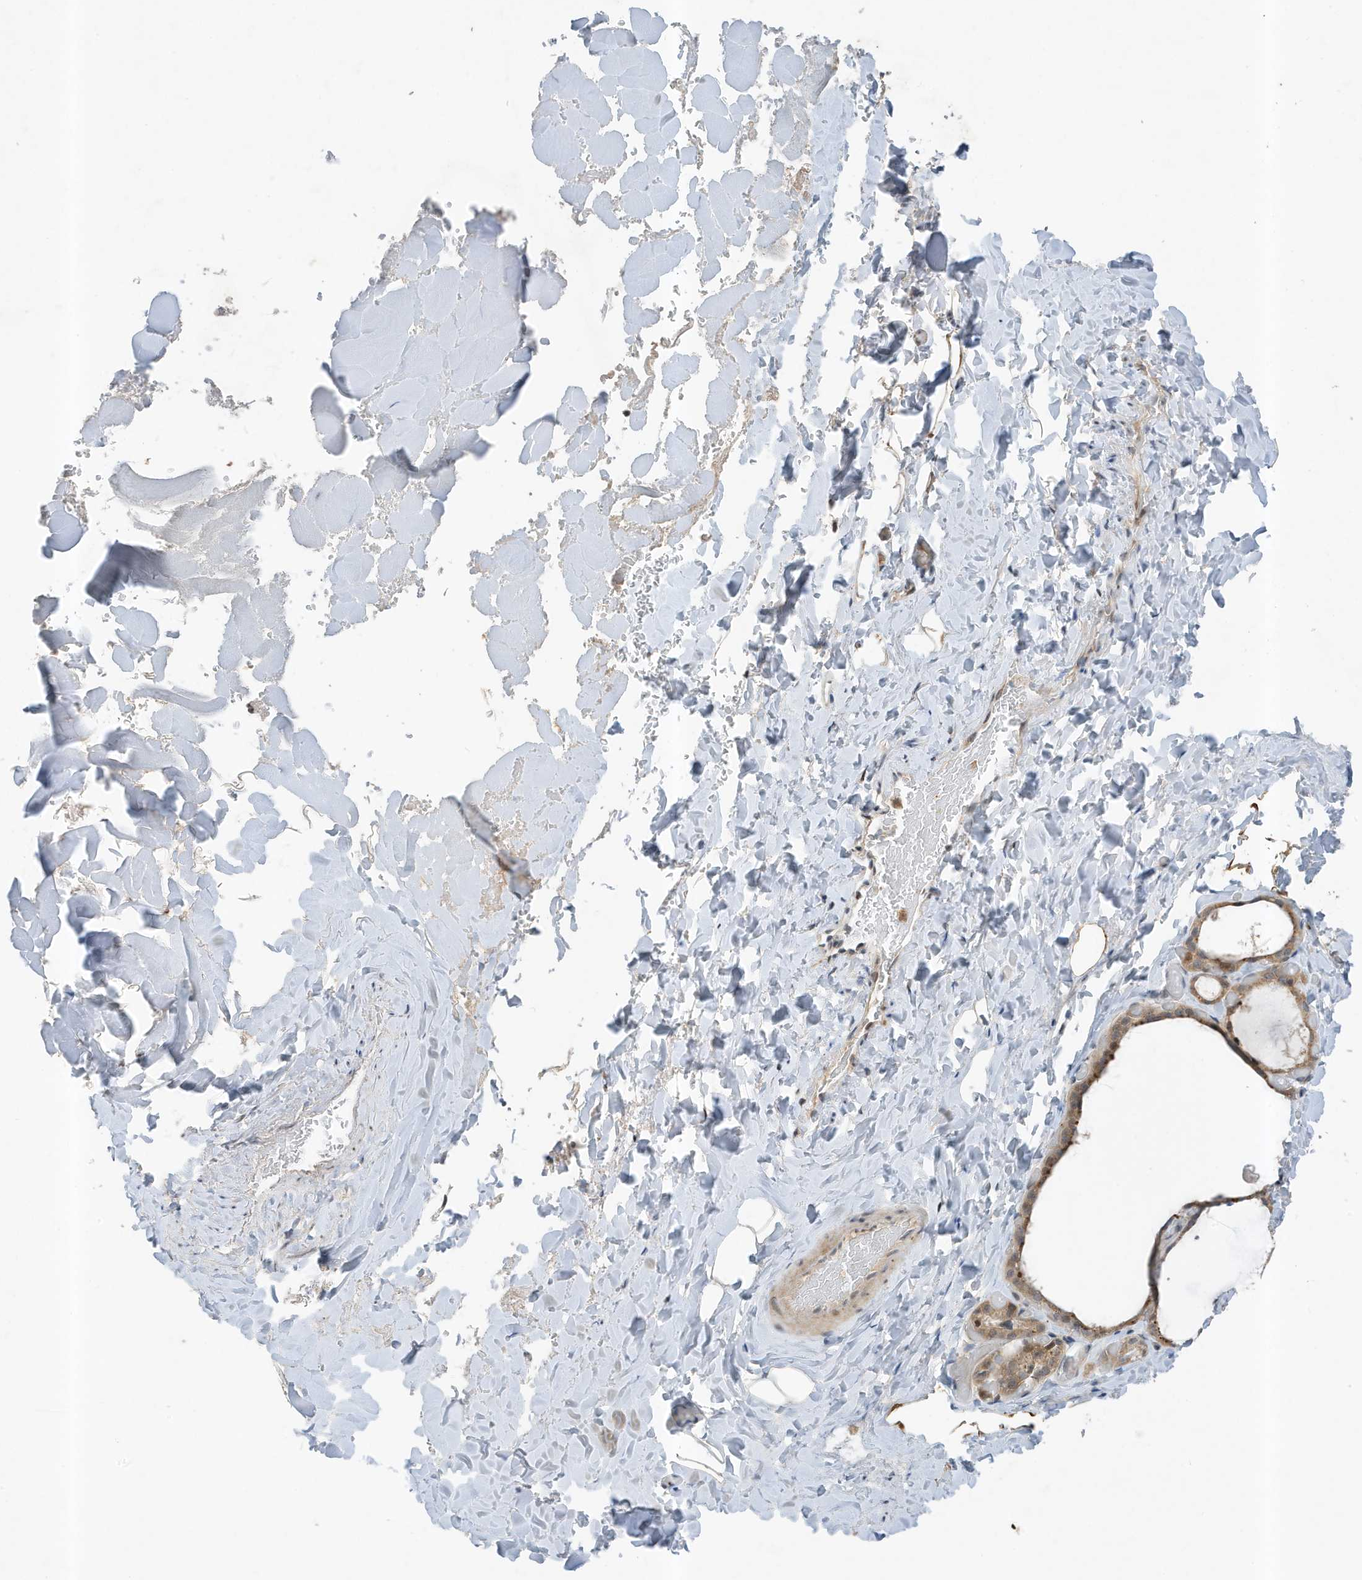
{"staining": {"intensity": "moderate", "quantity": "25%-75%", "location": "cytoplasmic/membranous"}, "tissue": "thyroid gland", "cell_type": "Glandular cells", "image_type": "normal", "snomed": [{"axis": "morphology", "description": "Normal tissue, NOS"}, {"axis": "topography", "description": "Thyroid gland"}], "caption": "Protein expression analysis of normal human thyroid gland reveals moderate cytoplasmic/membranous staining in about 25%-75% of glandular cells. The protein of interest is stained brown, and the nuclei are stained in blue (DAB (3,3'-diaminobenzidine) IHC with brightfield microscopy, high magnification).", "gene": "MAST3", "patient": {"sex": "female", "age": 44}}